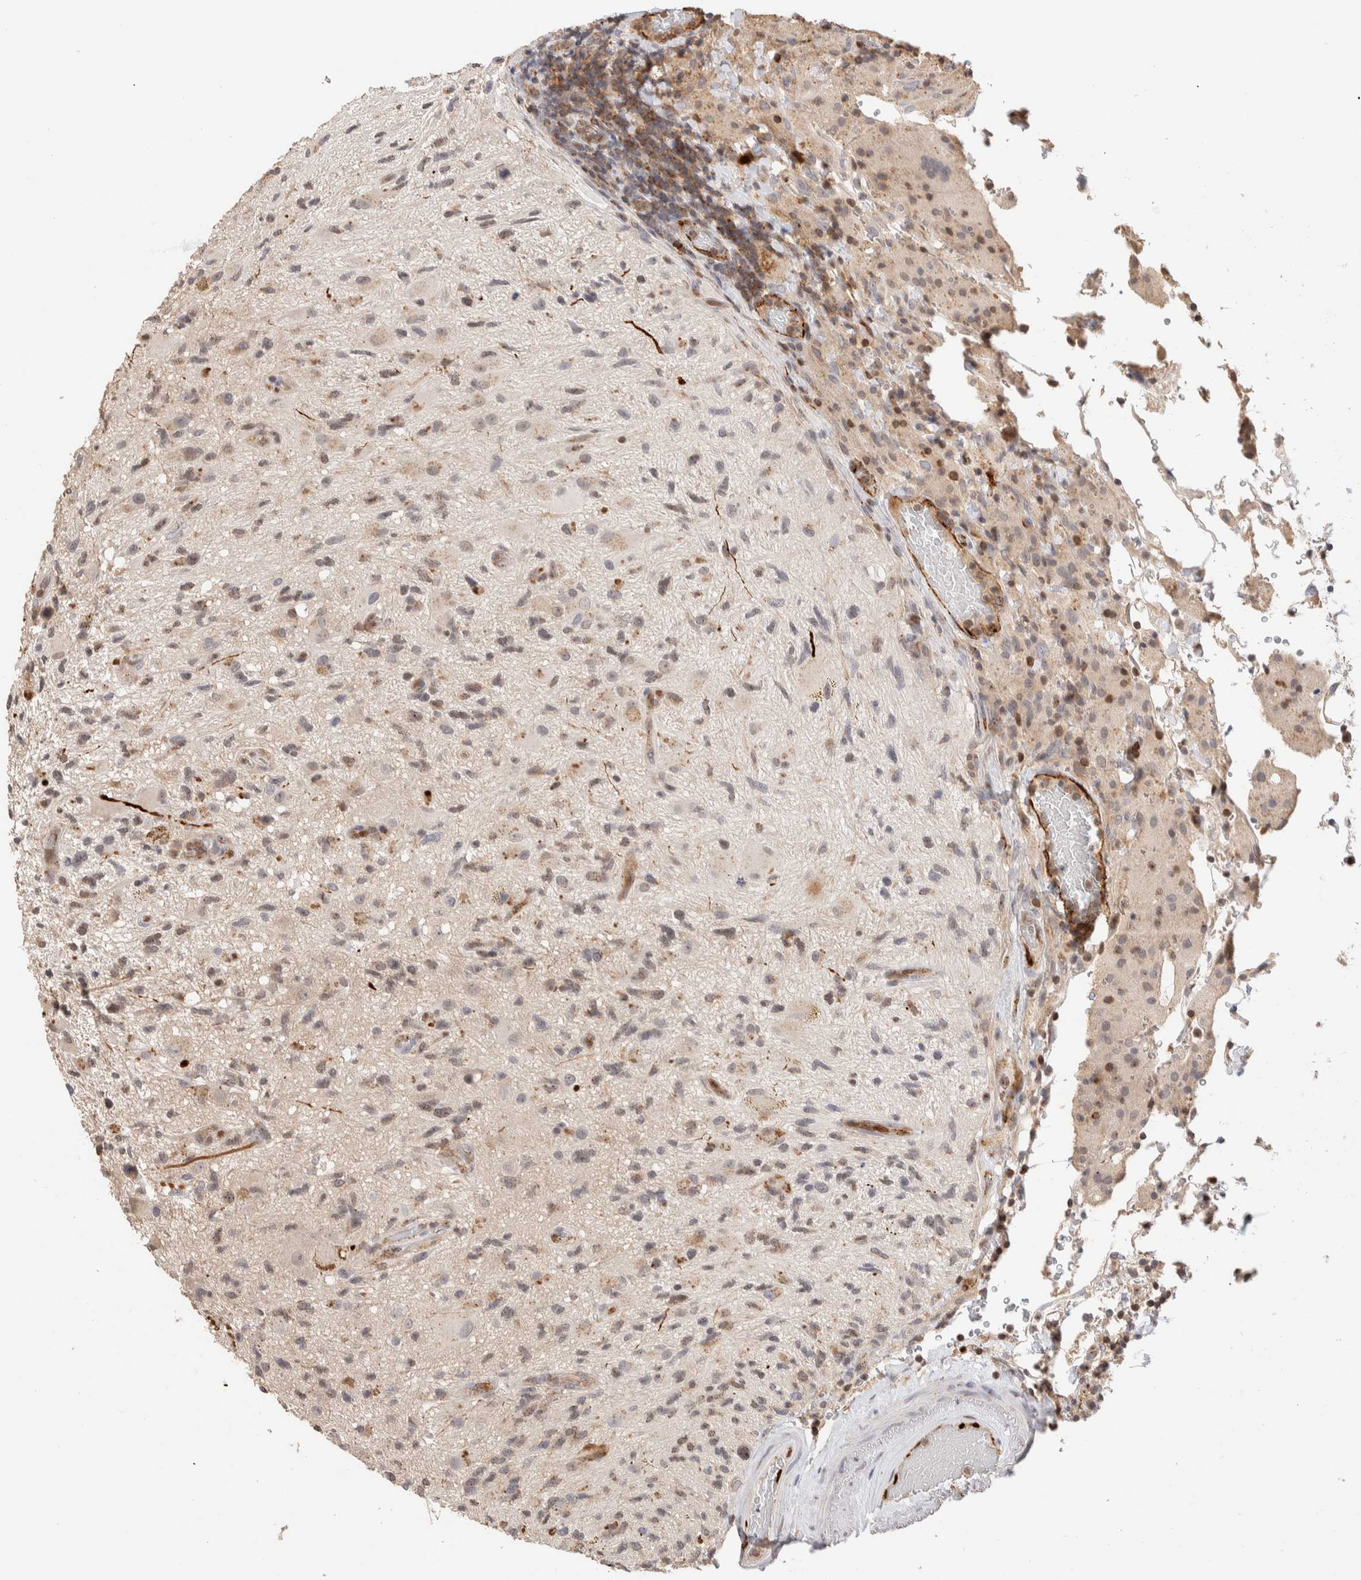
{"staining": {"intensity": "weak", "quantity": "<25%", "location": "nuclear"}, "tissue": "glioma", "cell_type": "Tumor cells", "image_type": "cancer", "snomed": [{"axis": "morphology", "description": "Glioma, malignant, High grade"}, {"axis": "topography", "description": "Brain"}], "caption": "The micrograph demonstrates no staining of tumor cells in malignant high-grade glioma. (DAB (3,3'-diaminobenzidine) immunohistochemistry (IHC) with hematoxylin counter stain).", "gene": "NSMAF", "patient": {"sex": "male", "age": 33}}